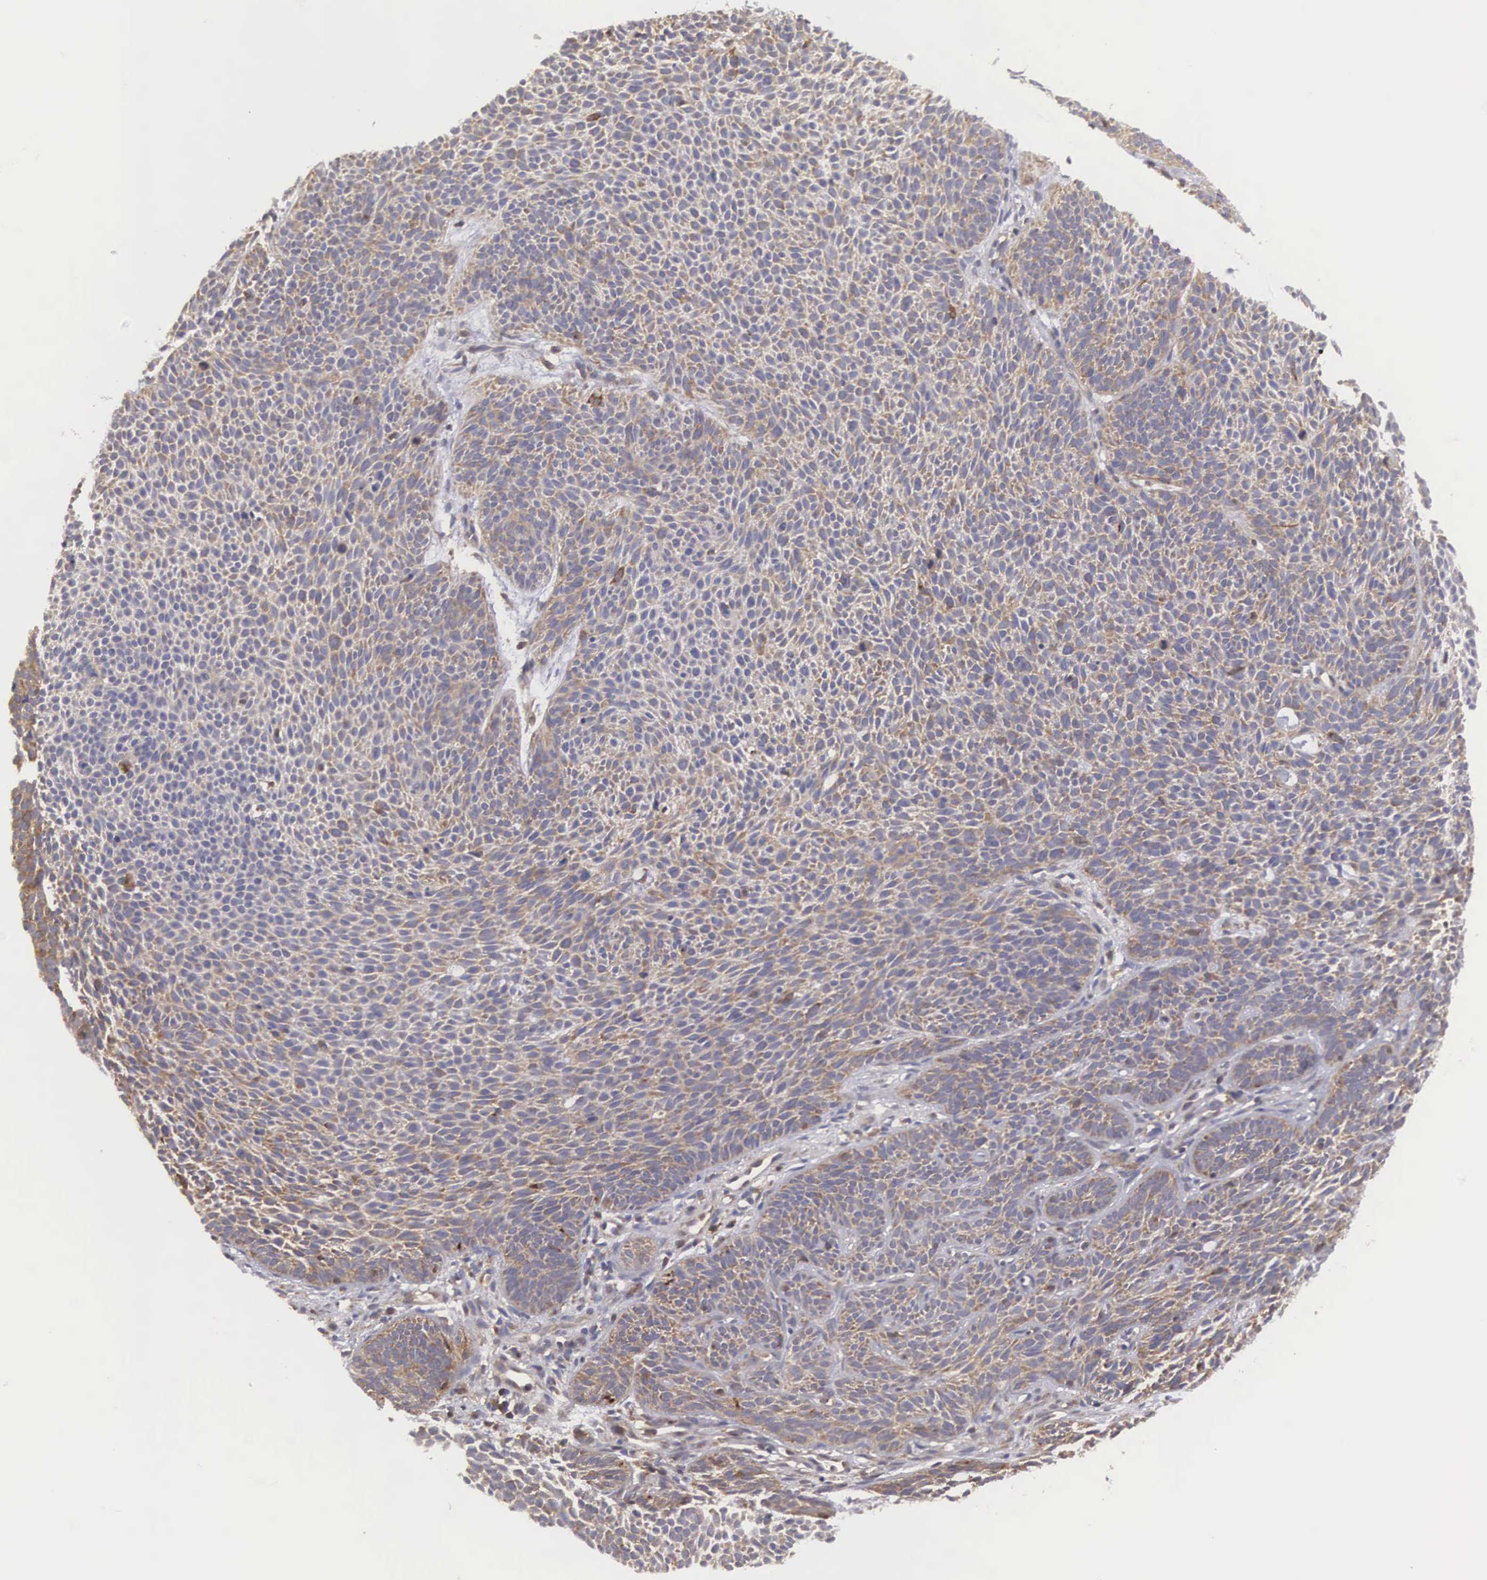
{"staining": {"intensity": "weak", "quantity": ">75%", "location": "cytoplasmic/membranous"}, "tissue": "skin cancer", "cell_type": "Tumor cells", "image_type": "cancer", "snomed": [{"axis": "morphology", "description": "Basal cell carcinoma"}, {"axis": "topography", "description": "Skin"}], "caption": "Skin cancer (basal cell carcinoma) stained with immunohistochemistry reveals weak cytoplasmic/membranous expression in approximately >75% of tumor cells.", "gene": "DHRS1", "patient": {"sex": "male", "age": 84}}